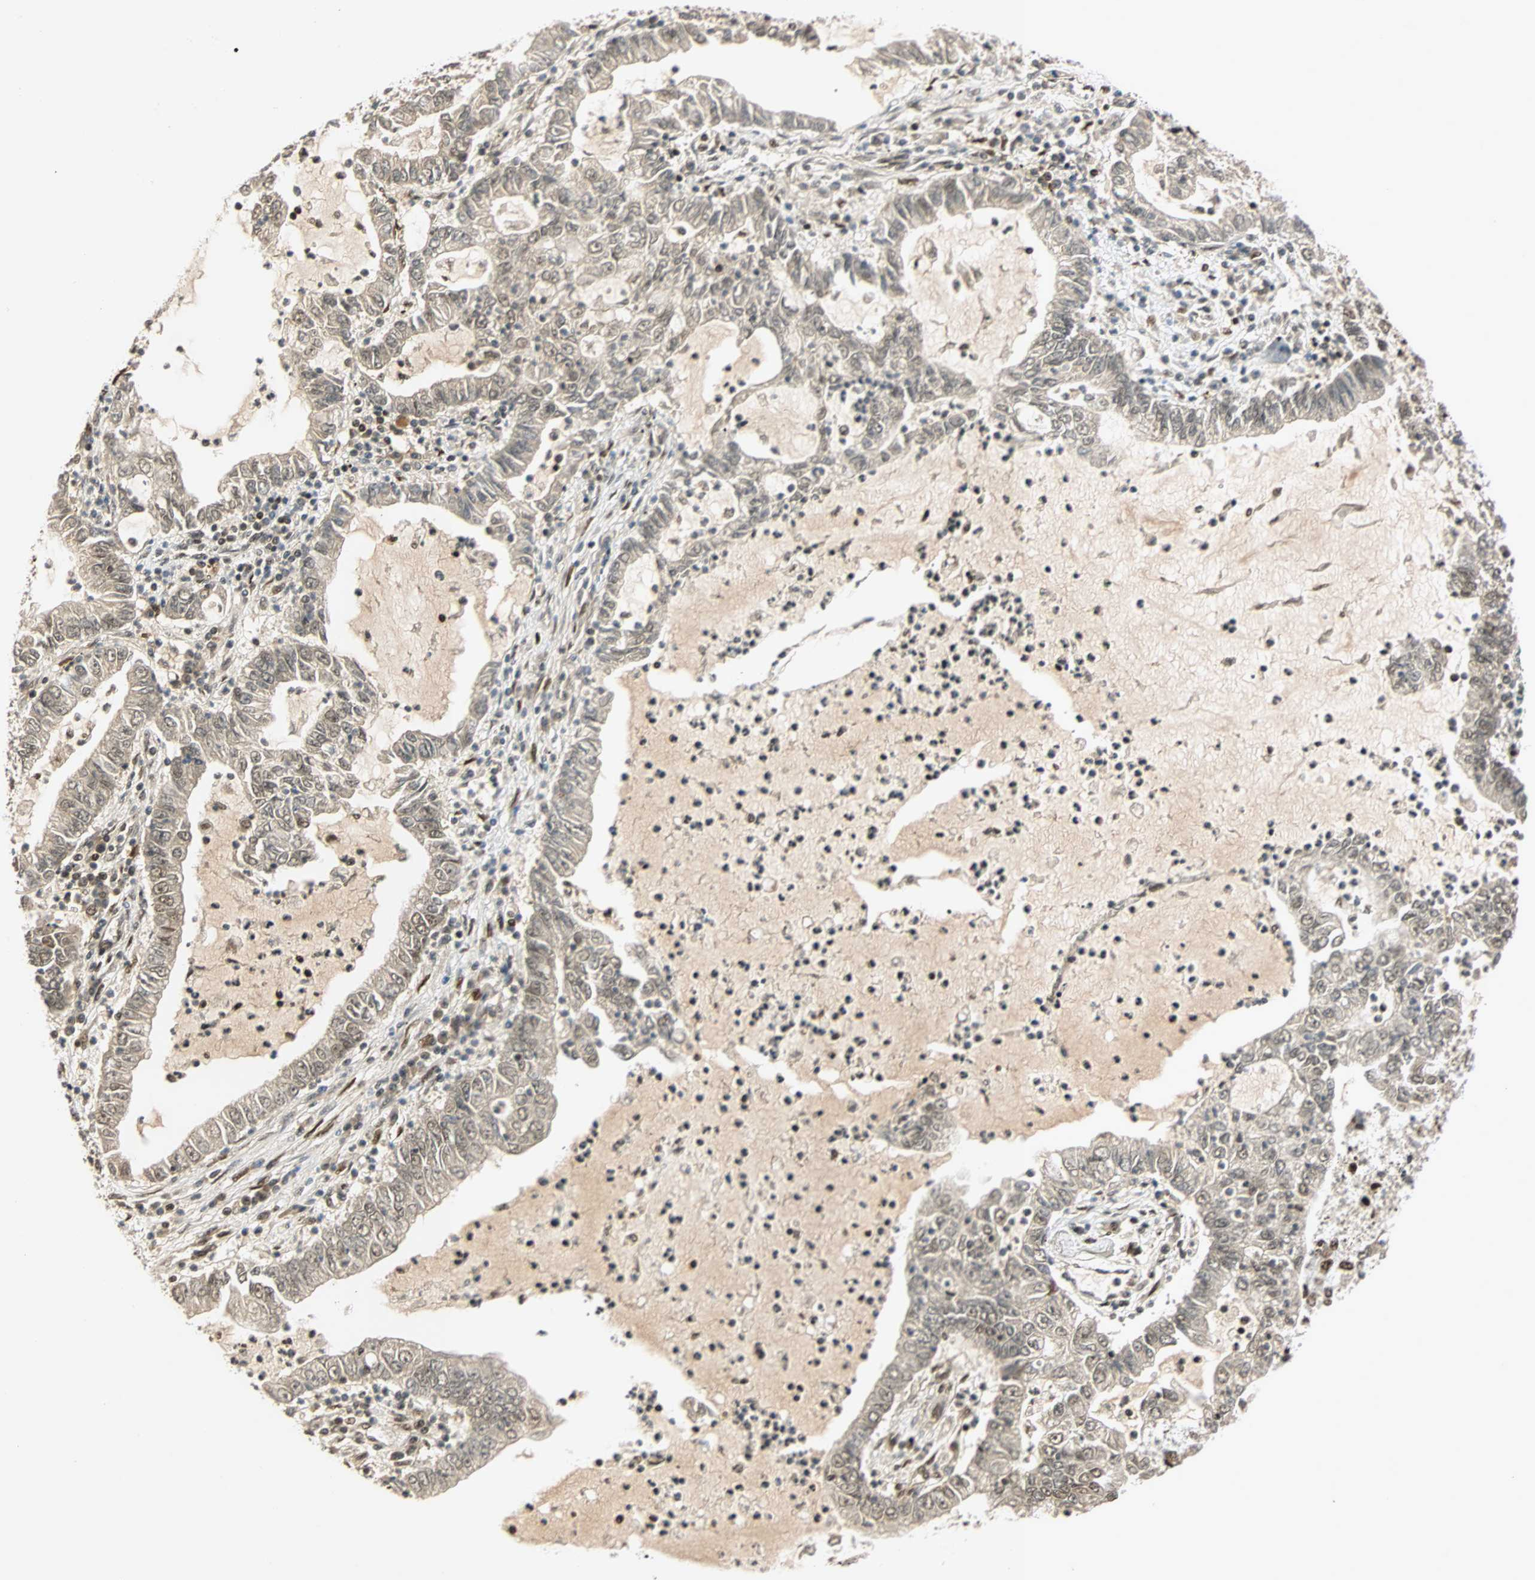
{"staining": {"intensity": "weak", "quantity": "25%-75%", "location": "nuclear"}, "tissue": "lung cancer", "cell_type": "Tumor cells", "image_type": "cancer", "snomed": [{"axis": "morphology", "description": "Adenocarcinoma, NOS"}, {"axis": "topography", "description": "Lung"}], "caption": "DAB (3,3'-diaminobenzidine) immunohistochemical staining of lung cancer reveals weak nuclear protein positivity in approximately 25%-75% of tumor cells.", "gene": "CDK12", "patient": {"sex": "female", "age": 51}}